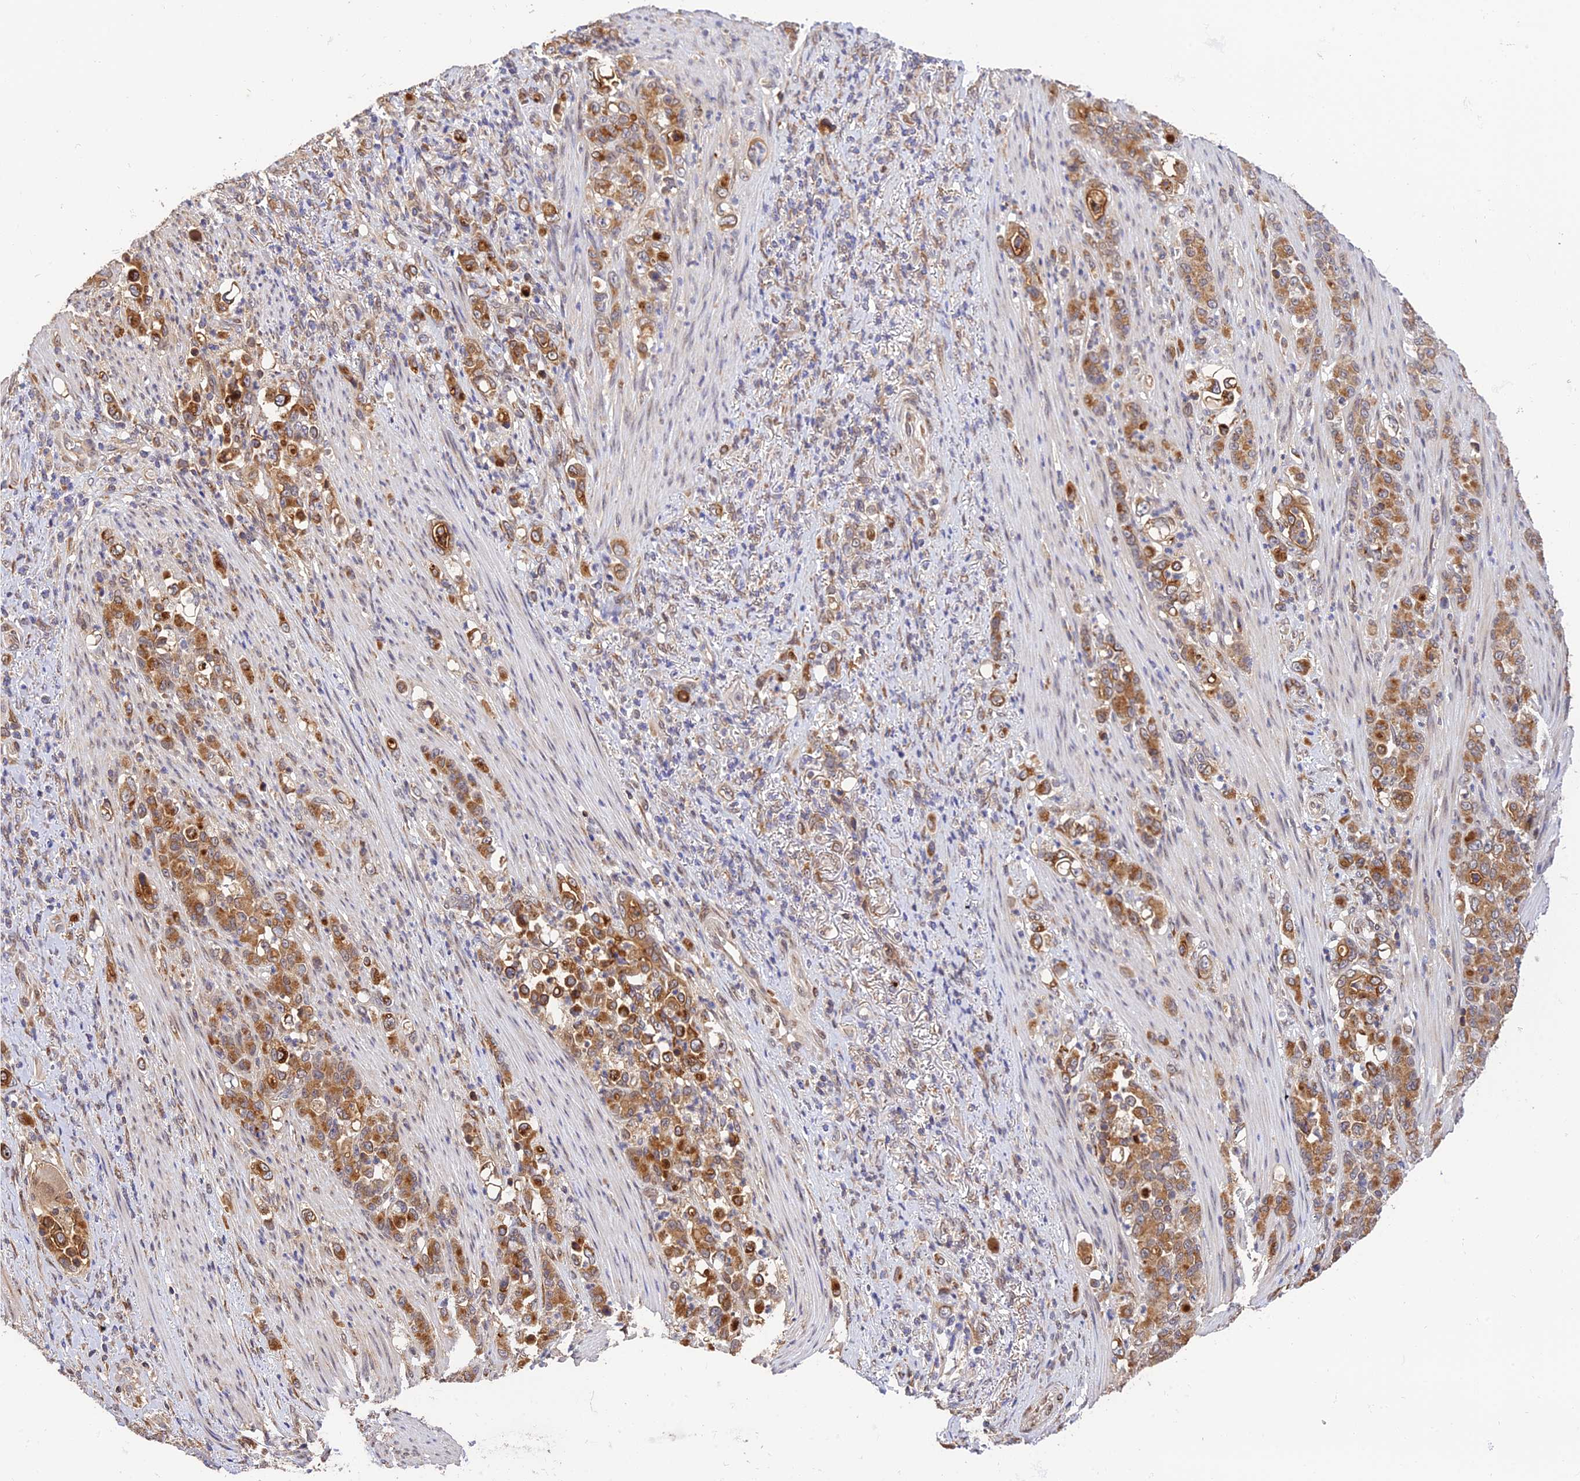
{"staining": {"intensity": "moderate", "quantity": ">75%", "location": "cytoplasmic/membranous"}, "tissue": "stomach cancer", "cell_type": "Tumor cells", "image_type": "cancer", "snomed": [{"axis": "morphology", "description": "Normal tissue, NOS"}, {"axis": "morphology", "description": "Adenocarcinoma, NOS"}, {"axis": "topography", "description": "Stomach"}], "caption": "DAB immunohistochemical staining of adenocarcinoma (stomach) shows moderate cytoplasmic/membranous protein positivity in approximately >75% of tumor cells.", "gene": "SNX17", "patient": {"sex": "female", "age": 79}}